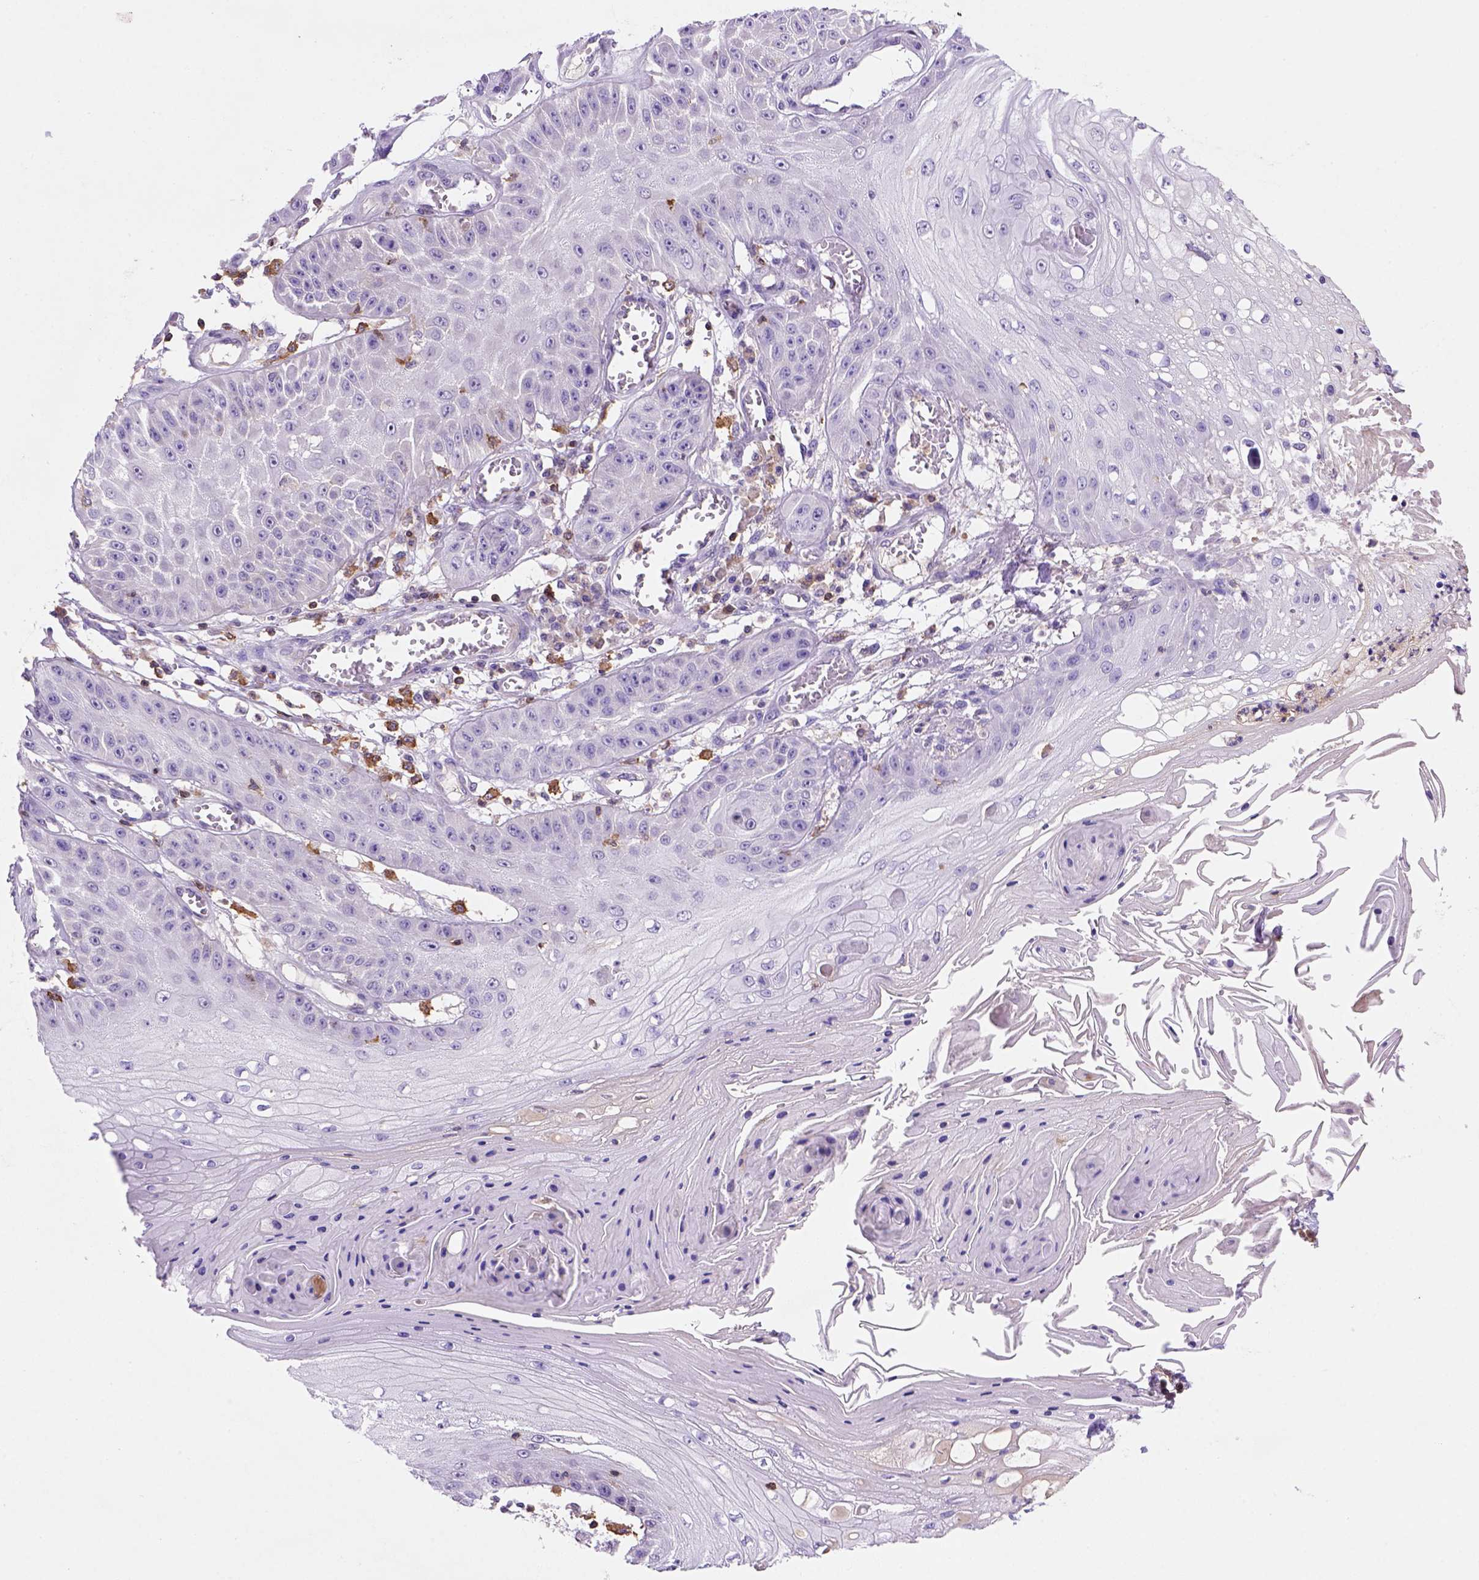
{"staining": {"intensity": "negative", "quantity": "none", "location": "none"}, "tissue": "skin cancer", "cell_type": "Tumor cells", "image_type": "cancer", "snomed": [{"axis": "morphology", "description": "Squamous cell carcinoma, NOS"}, {"axis": "topography", "description": "Skin"}], "caption": "A histopathology image of human skin cancer is negative for staining in tumor cells. (Immunohistochemistry, brightfield microscopy, high magnification).", "gene": "INPP5D", "patient": {"sex": "male", "age": 70}}